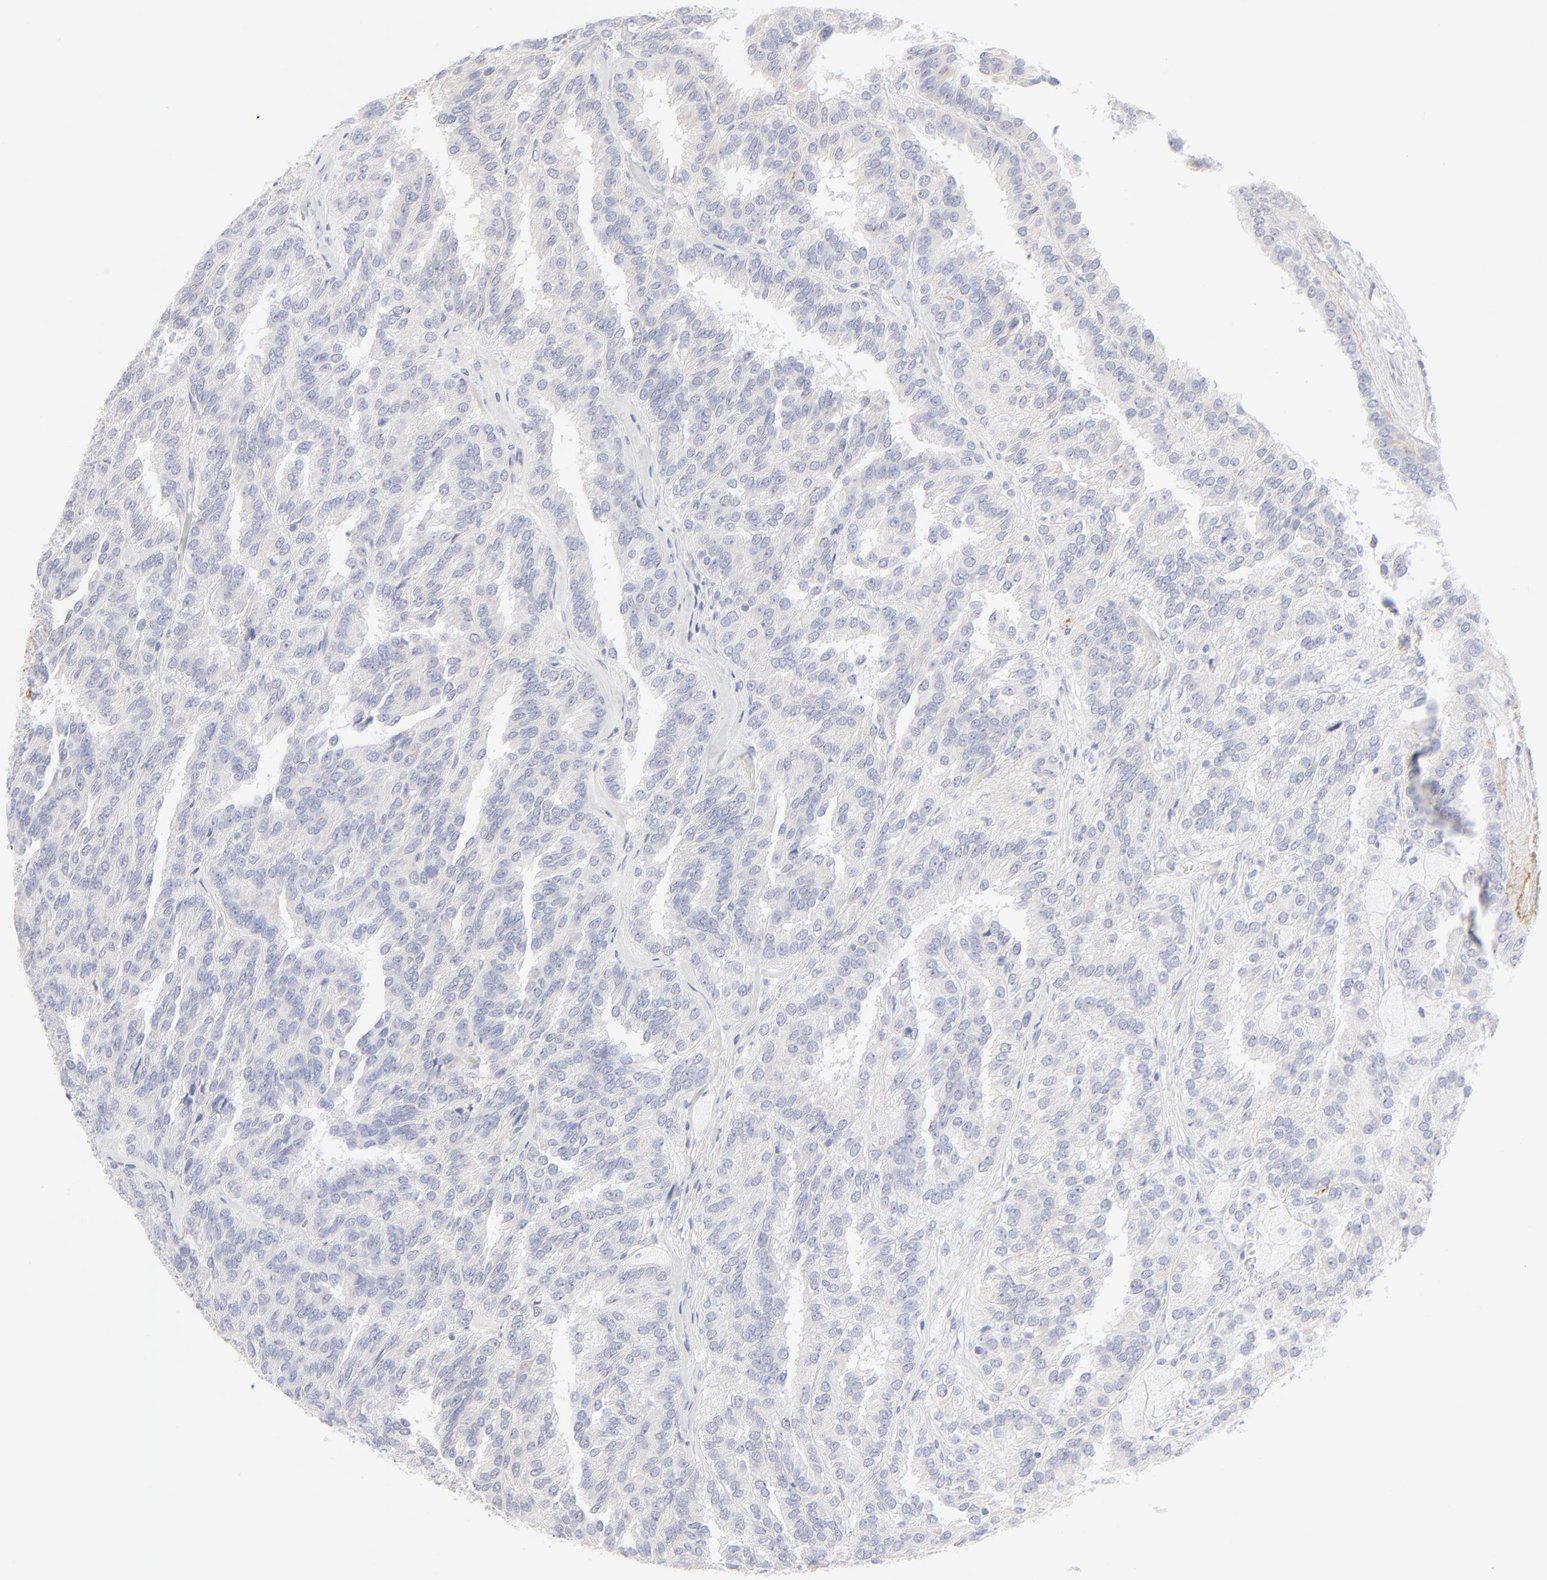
{"staining": {"intensity": "negative", "quantity": "none", "location": "none"}, "tissue": "renal cancer", "cell_type": "Tumor cells", "image_type": "cancer", "snomed": [{"axis": "morphology", "description": "Adenocarcinoma, NOS"}, {"axis": "topography", "description": "Kidney"}], "caption": "Adenocarcinoma (renal) was stained to show a protein in brown. There is no significant expression in tumor cells.", "gene": "NPNT", "patient": {"sex": "male", "age": 46}}